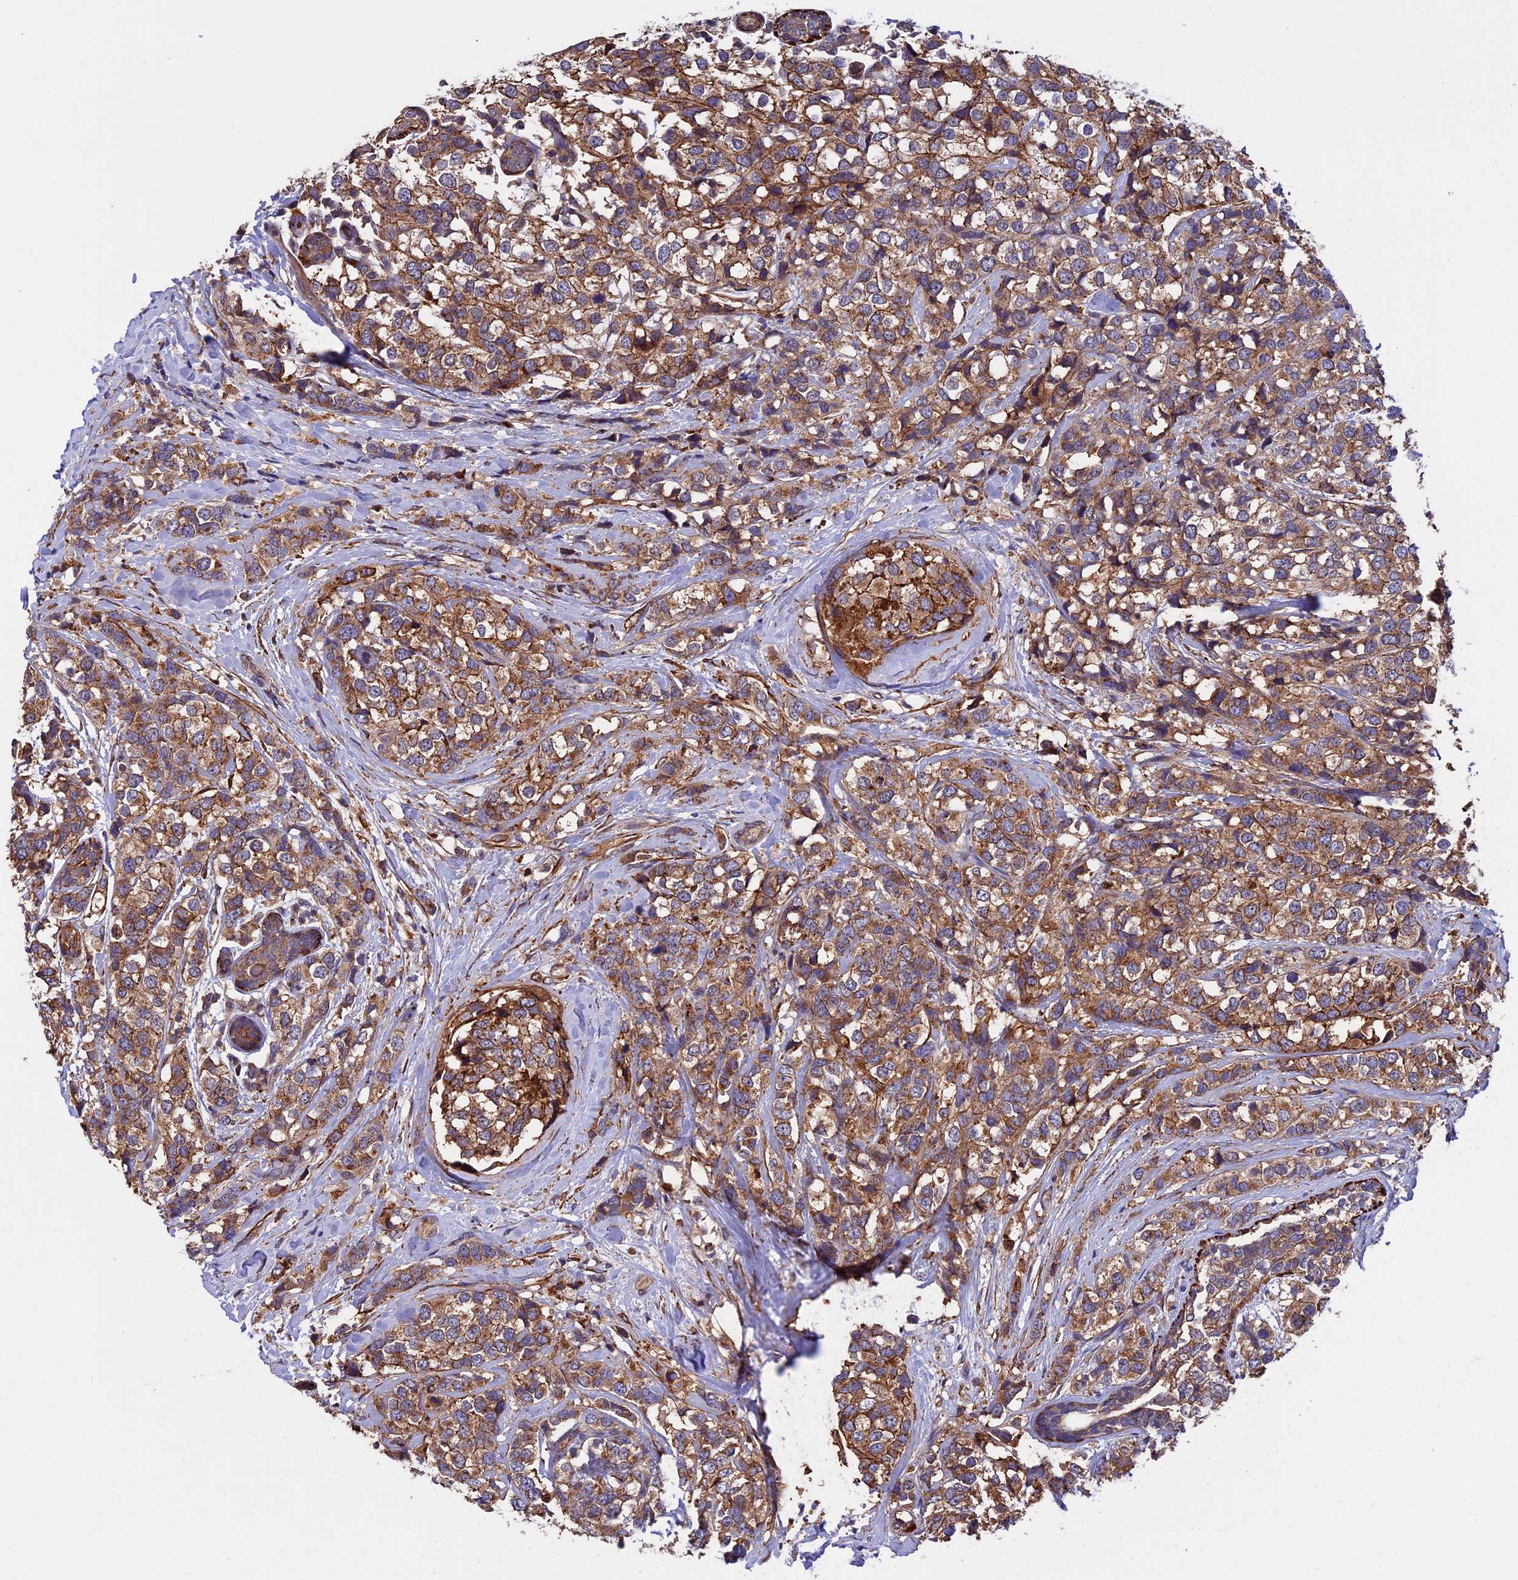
{"staining": {"intensity": "moderate", "quantity": ">75%", "location": "cytoplasmic/membranous"}, "tissue": "breast cancer", "cell_type": "Tumor cells", "image_type": "cancer", "snomed": [{"axis": "morphology", "description": "Lobular carcinoma"}, {"axis": "topography", "description": "Breast"}], "caption": "The micrograph demonstrates staining of breast cancer, revealing moderate cytoplasmic/membranous protein staining (brown color) within tumor cells.", "gene": "SLC9A5", "patient": {"sex": "female", "age": 59}}